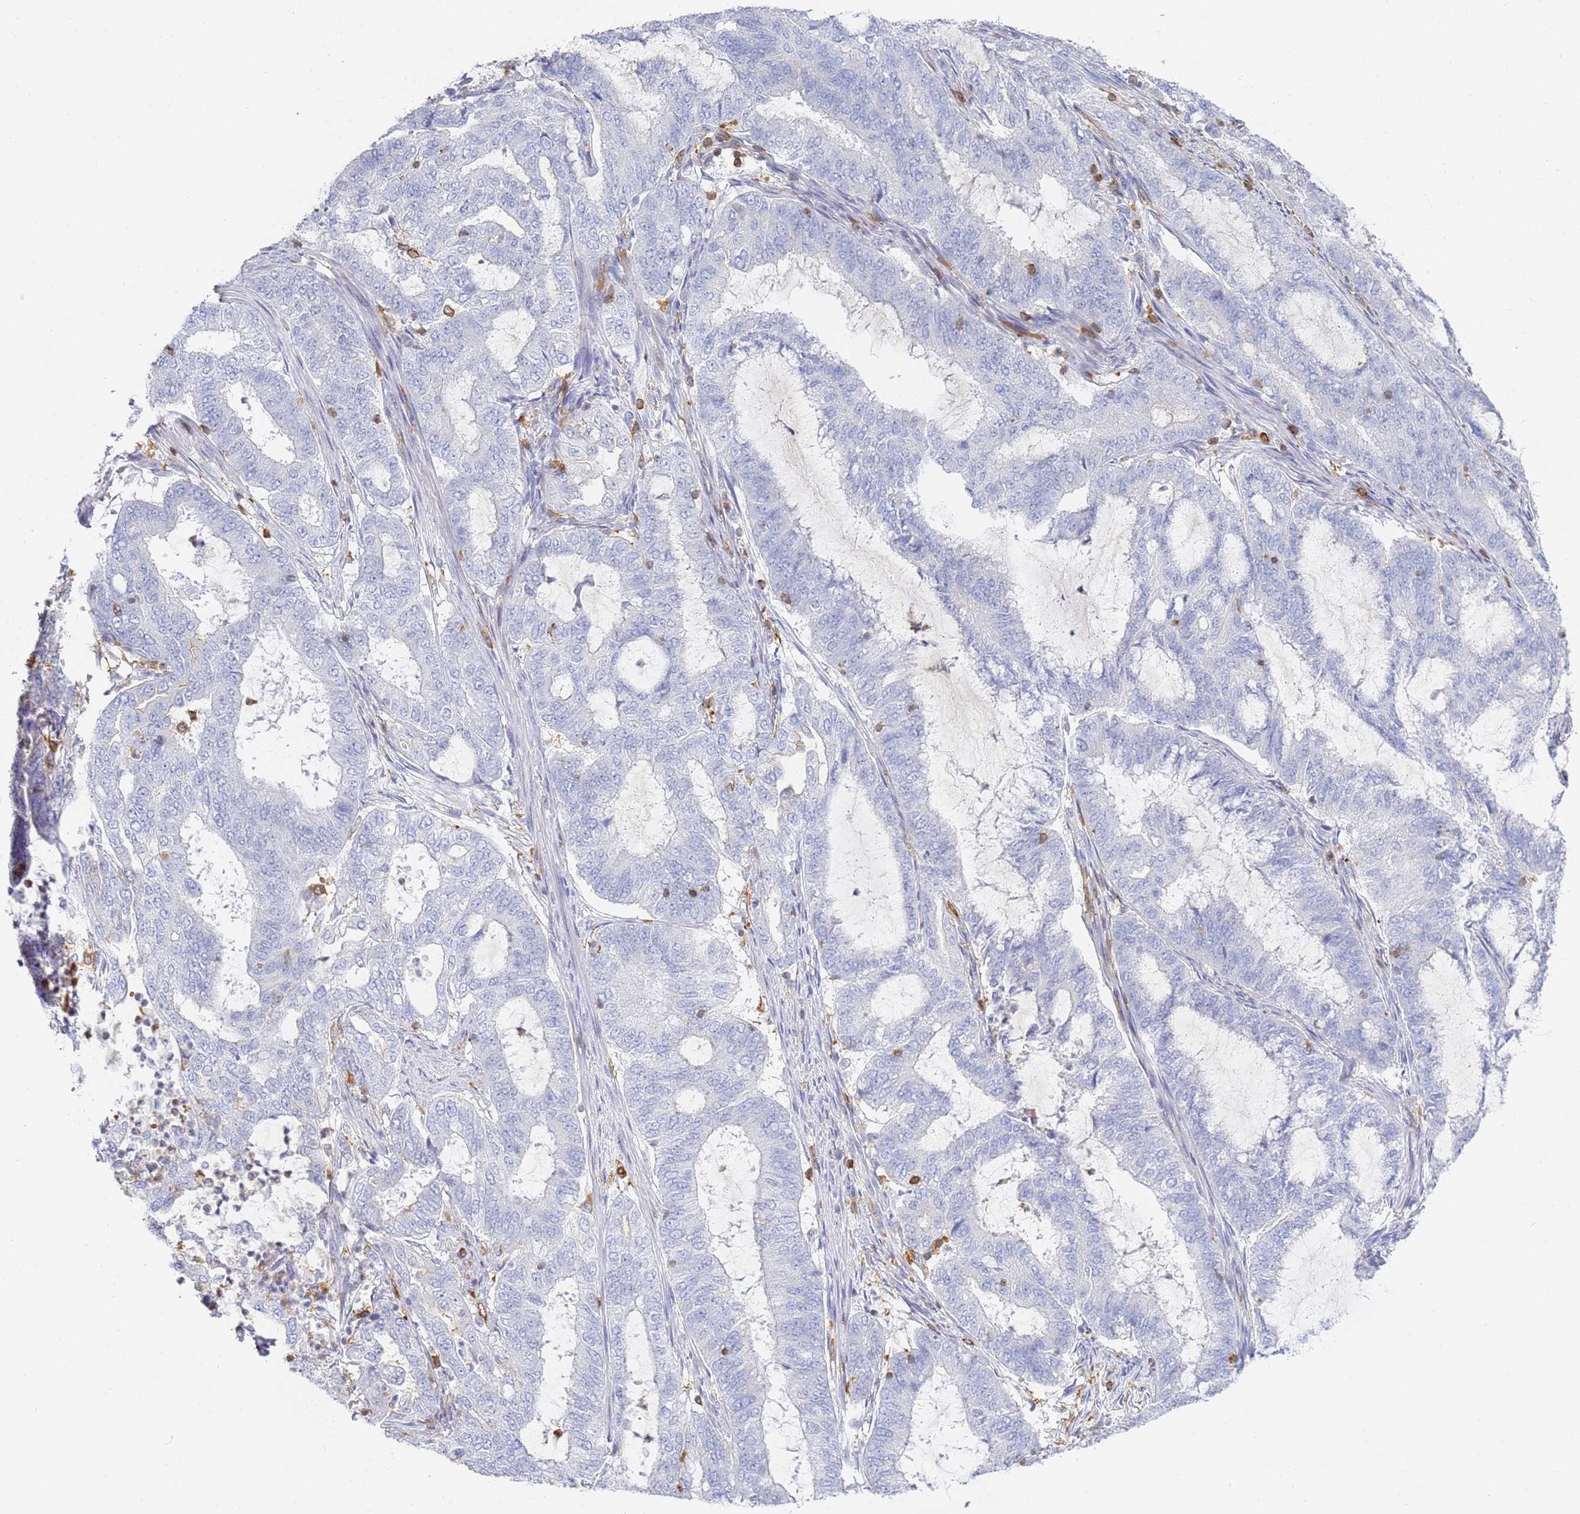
{"staining": {"intensity": "negative", "quantity": "none", "location": "none"}, "tissue": "endometrial cancer", "cell_type": "Tumor cells", "image_type": "cancer", "snomed": [{"axis": "morphology", "description": "Adenocarcinoma, NOS"}, {"axis": "topography", "description": "Endometrium"}], "caption": "DAB immunohistochemical staining of endometrial cancer (adenocarcinoma) demonstrates no significant positivity in tumor cells. Nuclei are stained in blue.", "gene": "BIN2", "patient": {"sex": "female", "age": 51}}